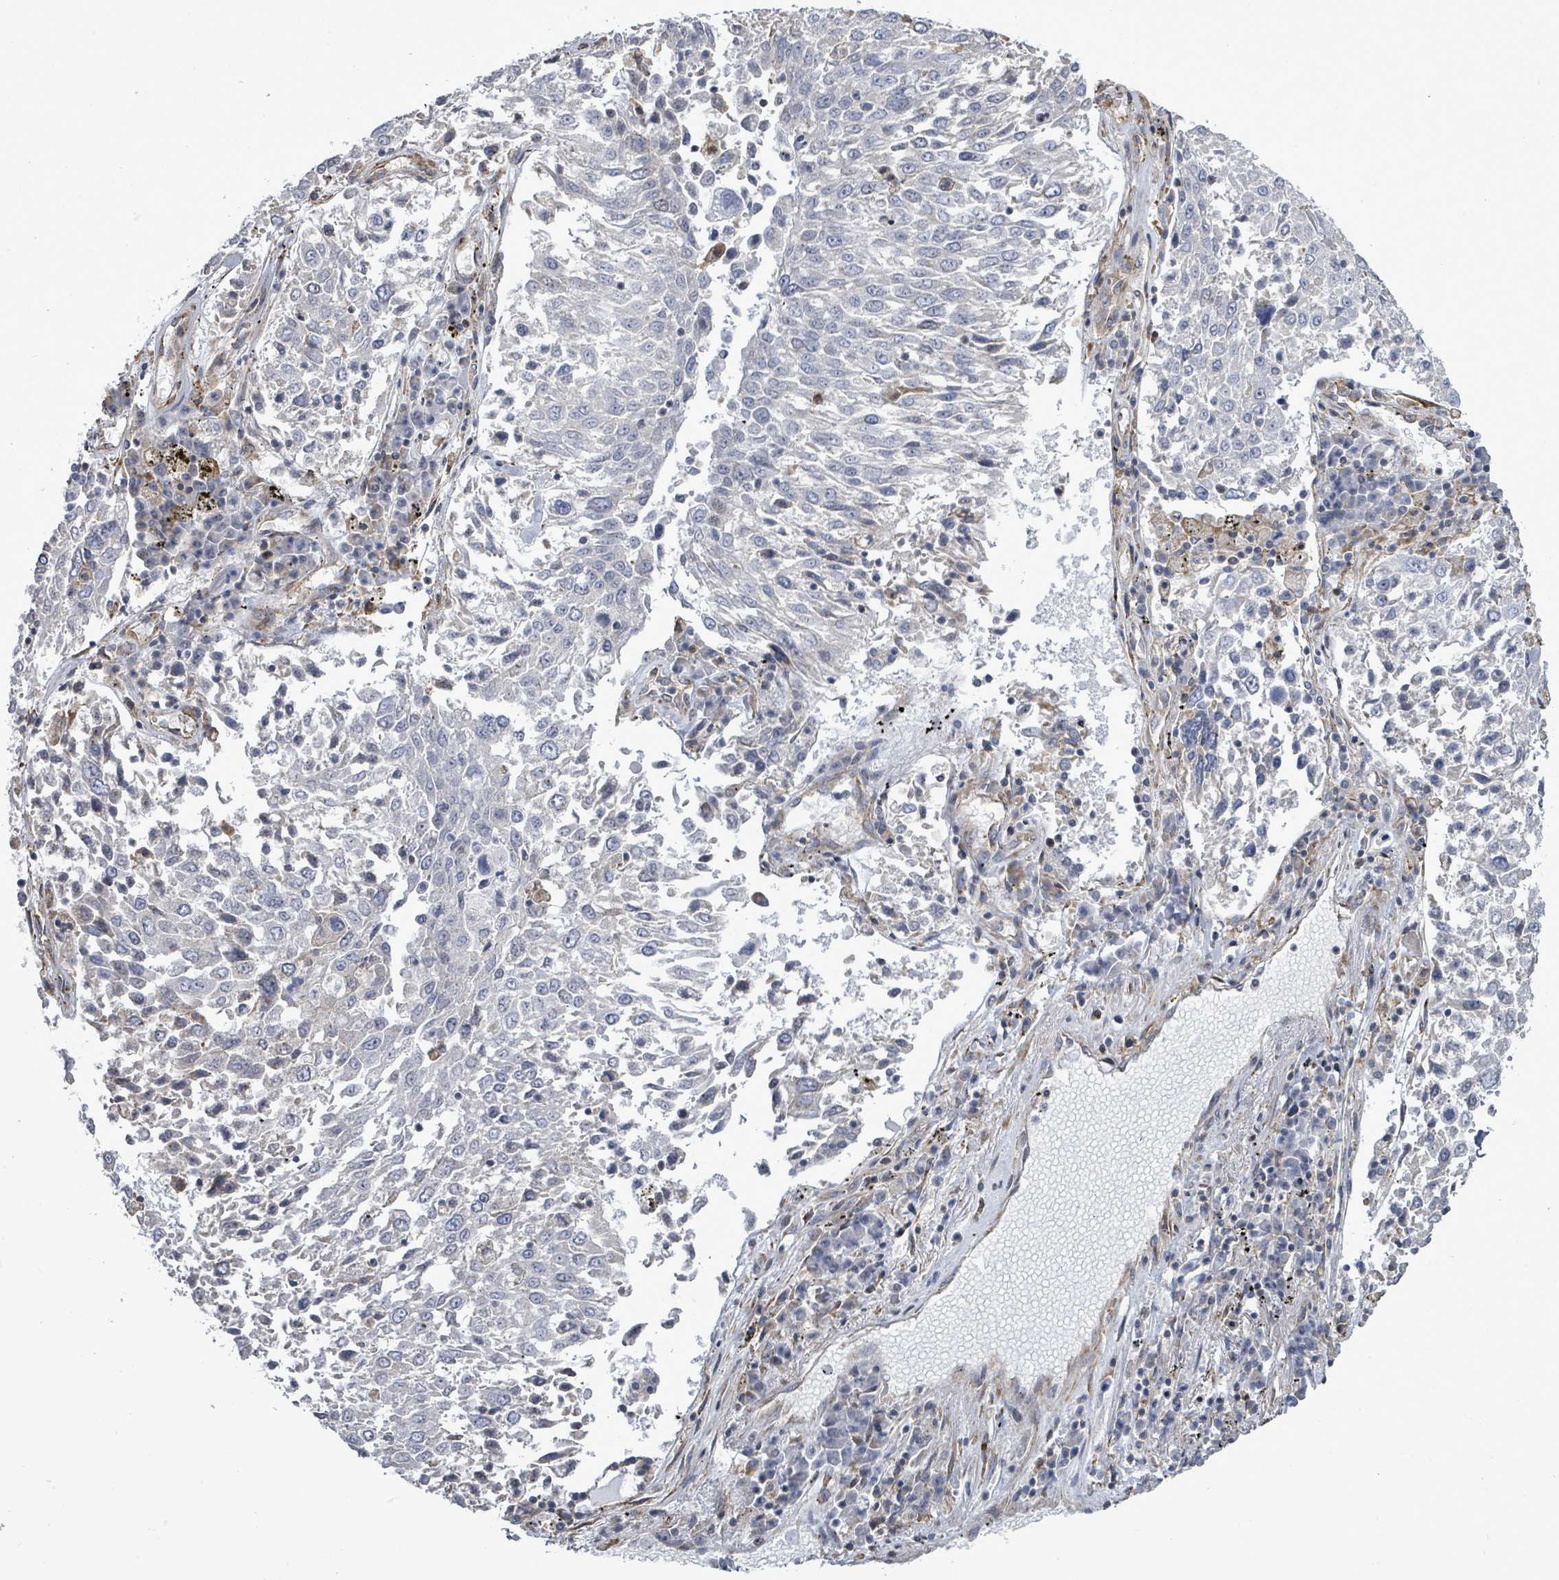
{"staining": {"intensity": "negative", "quantity": "none", "location": "none"}, "tissue": "lung cancer", "cell_type": "Tumor cells", "image_type": "cancer", "snomed": [{"axis": "morphology", "description": "Squamous cell carcinoma, NOS"}, {"axis": "topography", "description": "Lung"}], "caption": "IHC of human squamous cell carcinoma (lung) exhibits no staining in tumor cells.", "gene": "PAPSS1", "patient": {"sex": "male", "age": 65}}